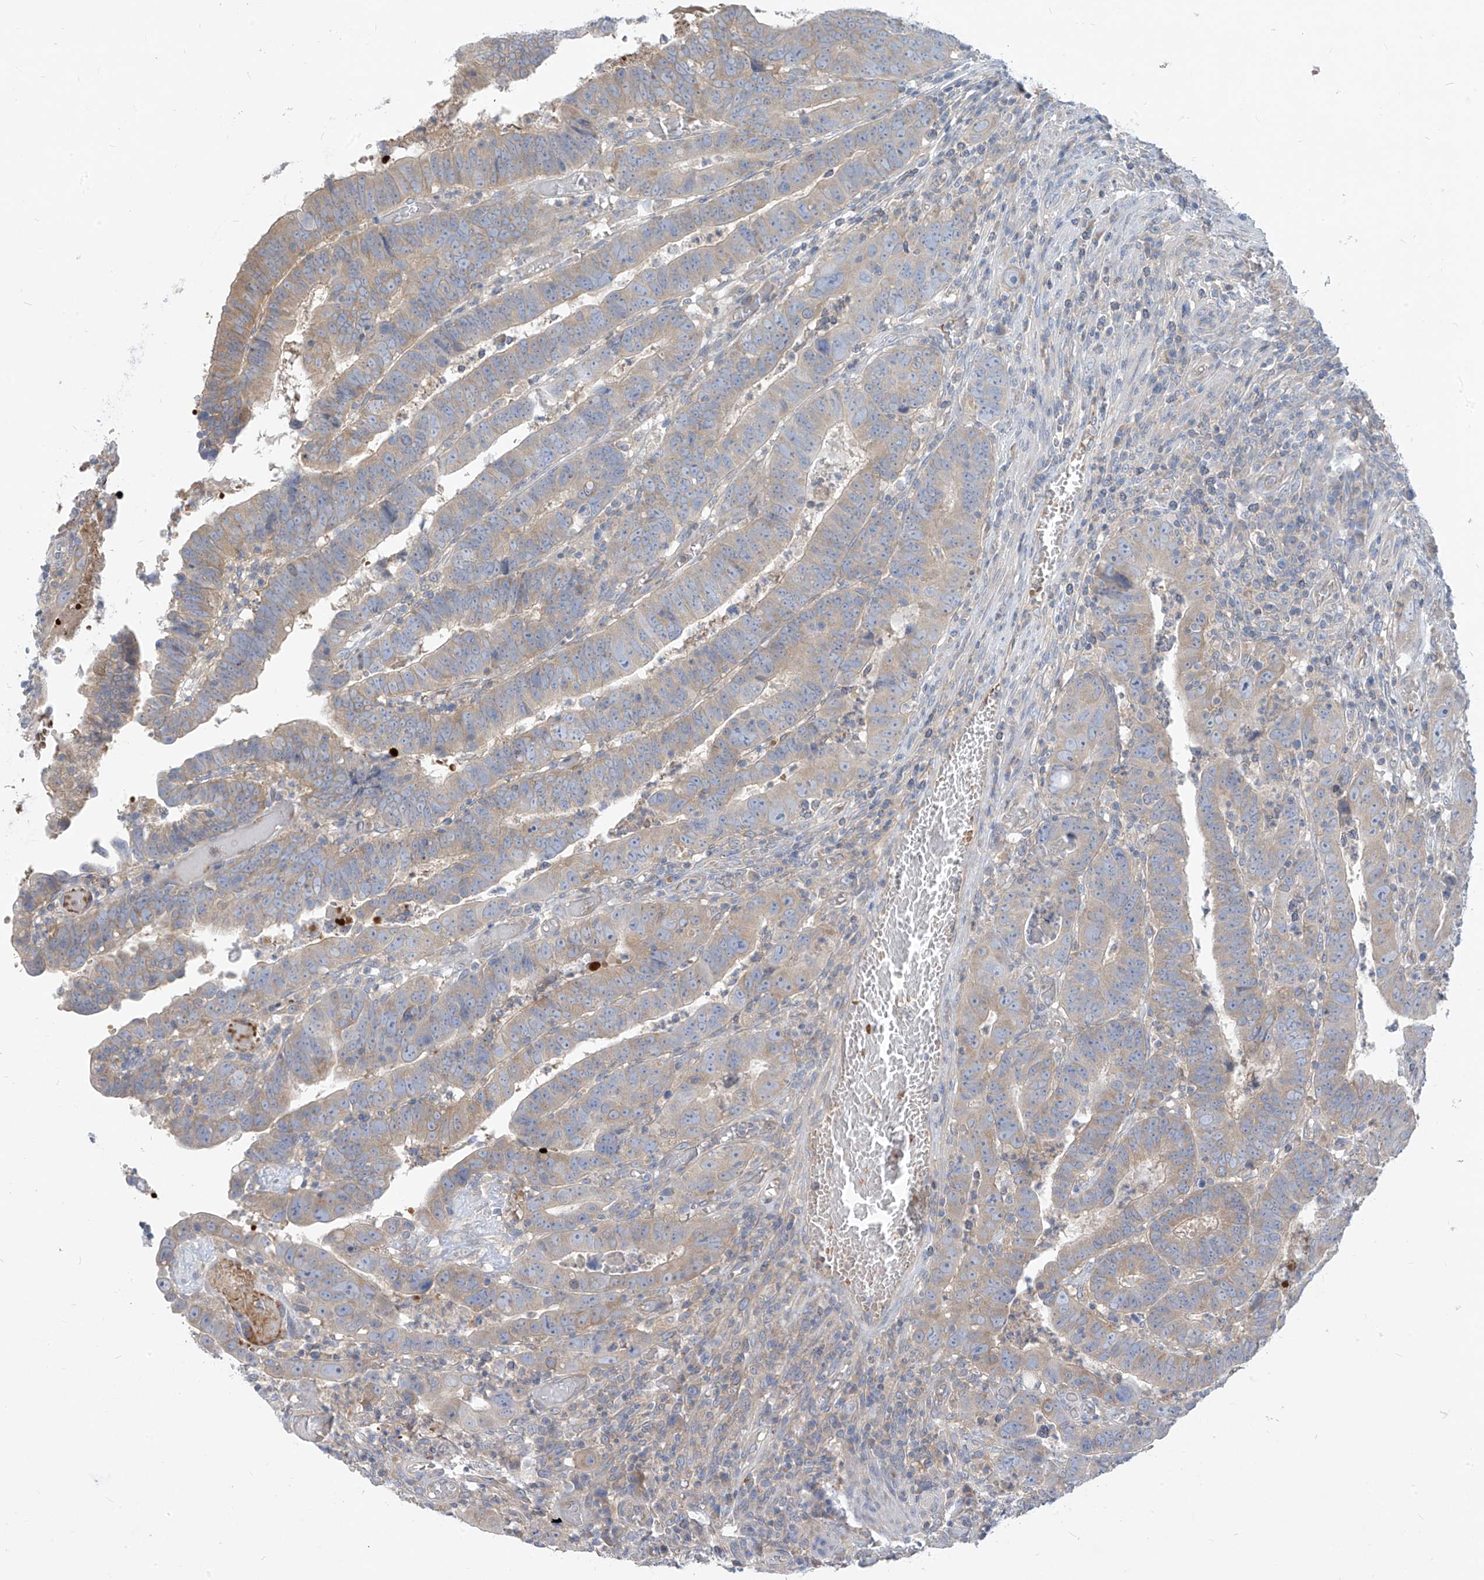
{"staining": {"intensity": "weak", "quantity": "25%-75%", "location": "cytoplasmic/membranous"}, "tissue": "colorectal cancer", "cell_type": "Tumor cells", "image_type": "cancer", "snomed": [{"axis": "morphology", "description": "Normal tissue, NOS"}, {"axis": "morphology", "description": "Adenocarcinoma, NOS"}, {"axis": "topography", "description": "Rectum"}], "caption": "Weak cytoplasmic/membranous expression for a protein is present in approximately 25%-75% of tumor cells of colorectal cancer (adenocarcinoma) using IHC.", "gene": "DGKQ", "patient": {"sex": "female", "age": 65}}